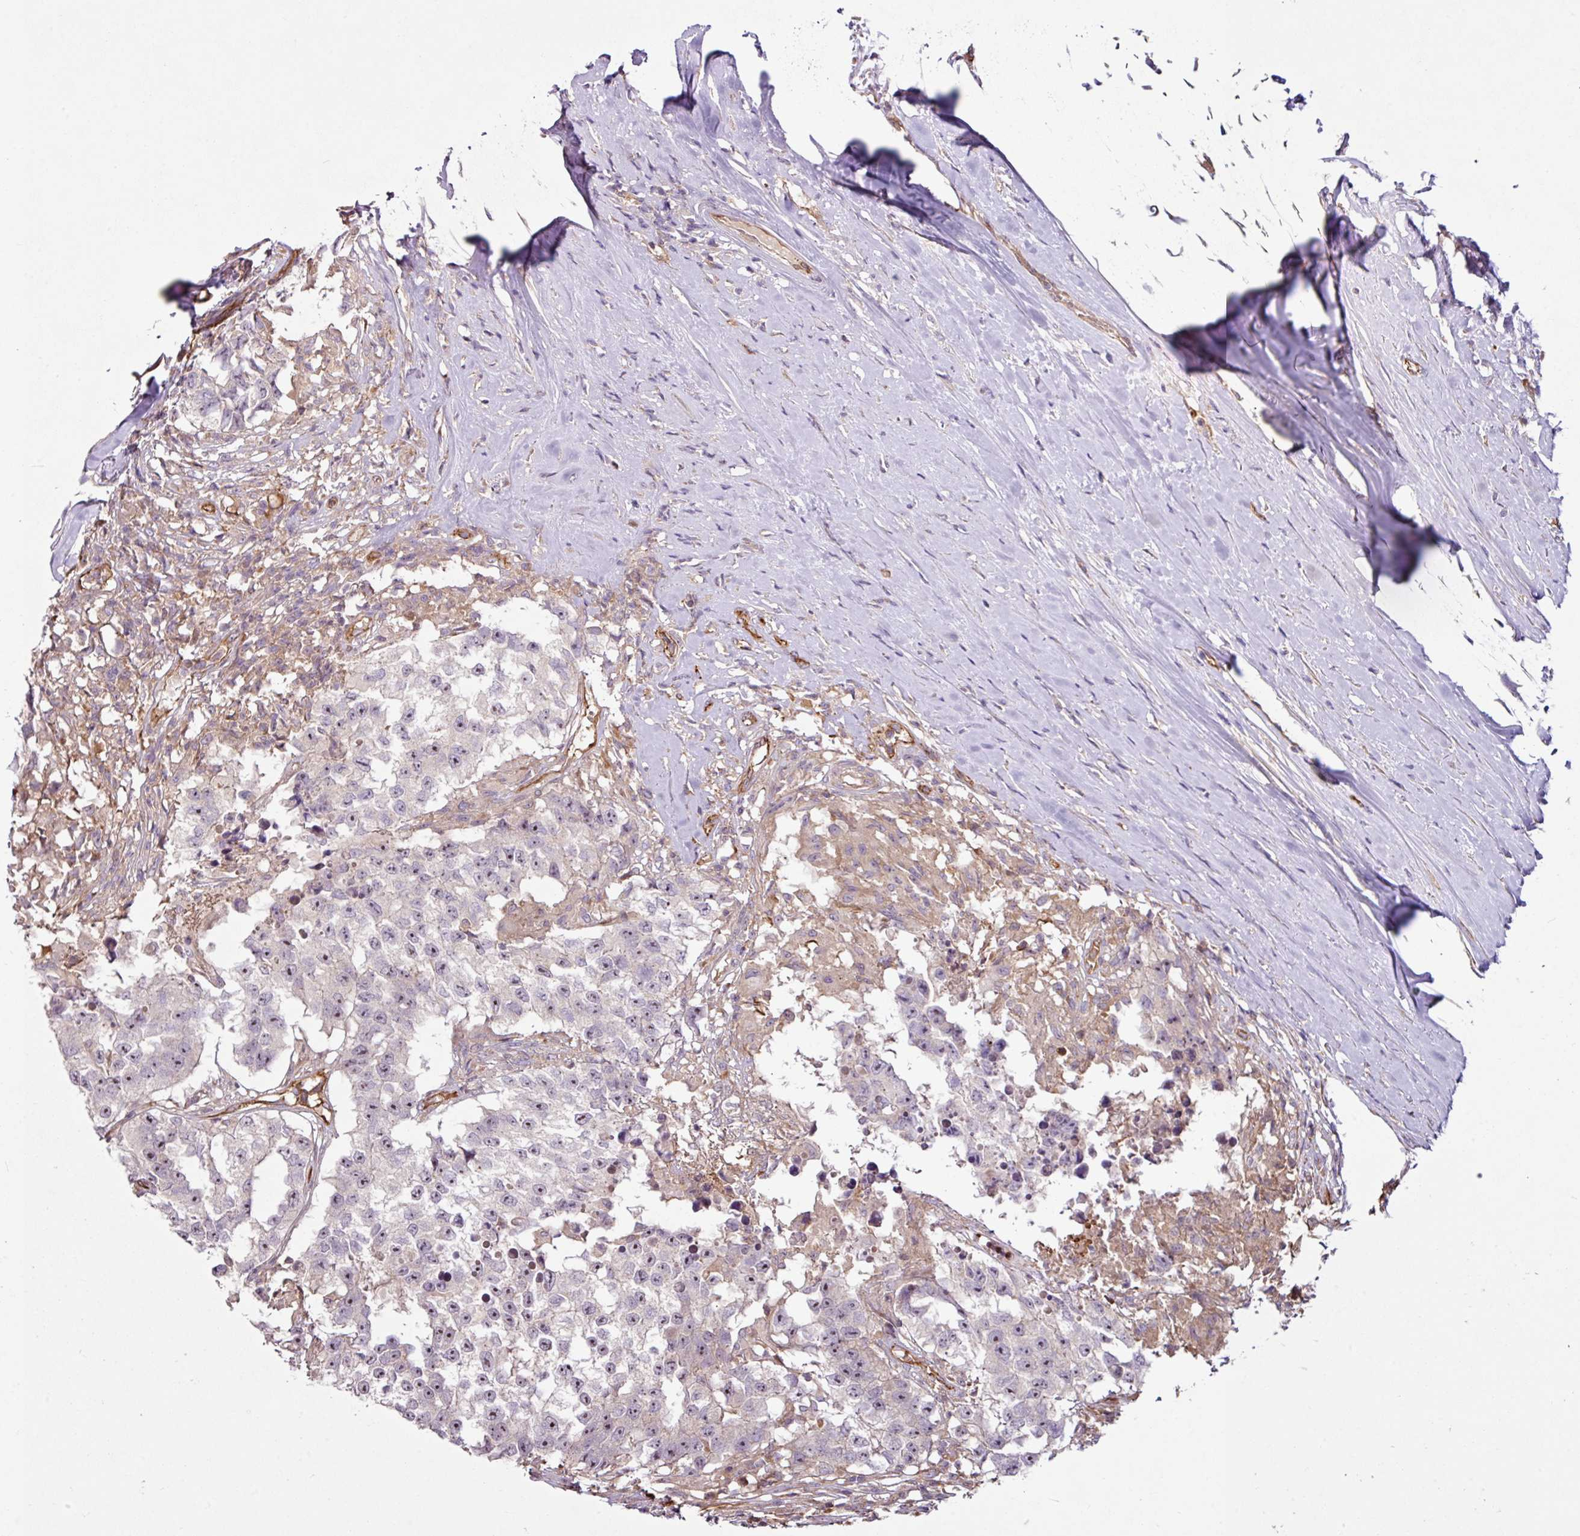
{"staining": {"intensity": "negative", "quantity": "none", "location": "none"}, "tissue": "testis cancer", "cell_type": "Tumor cells", "image_type": "cancer", "snomed": [{"axis": "morphology", "description": "Carcinoma, Embryonal, NOS"}, {"axis": "topography", "description": "Testis"}], "caption": "A high-resolution micrograph shows IHC staining of testis embryonal carcinoma, which reveals no significant expression in tumor cells.", "gene": "ZNF106", "patient": {"sex": "male", "age": 83}}